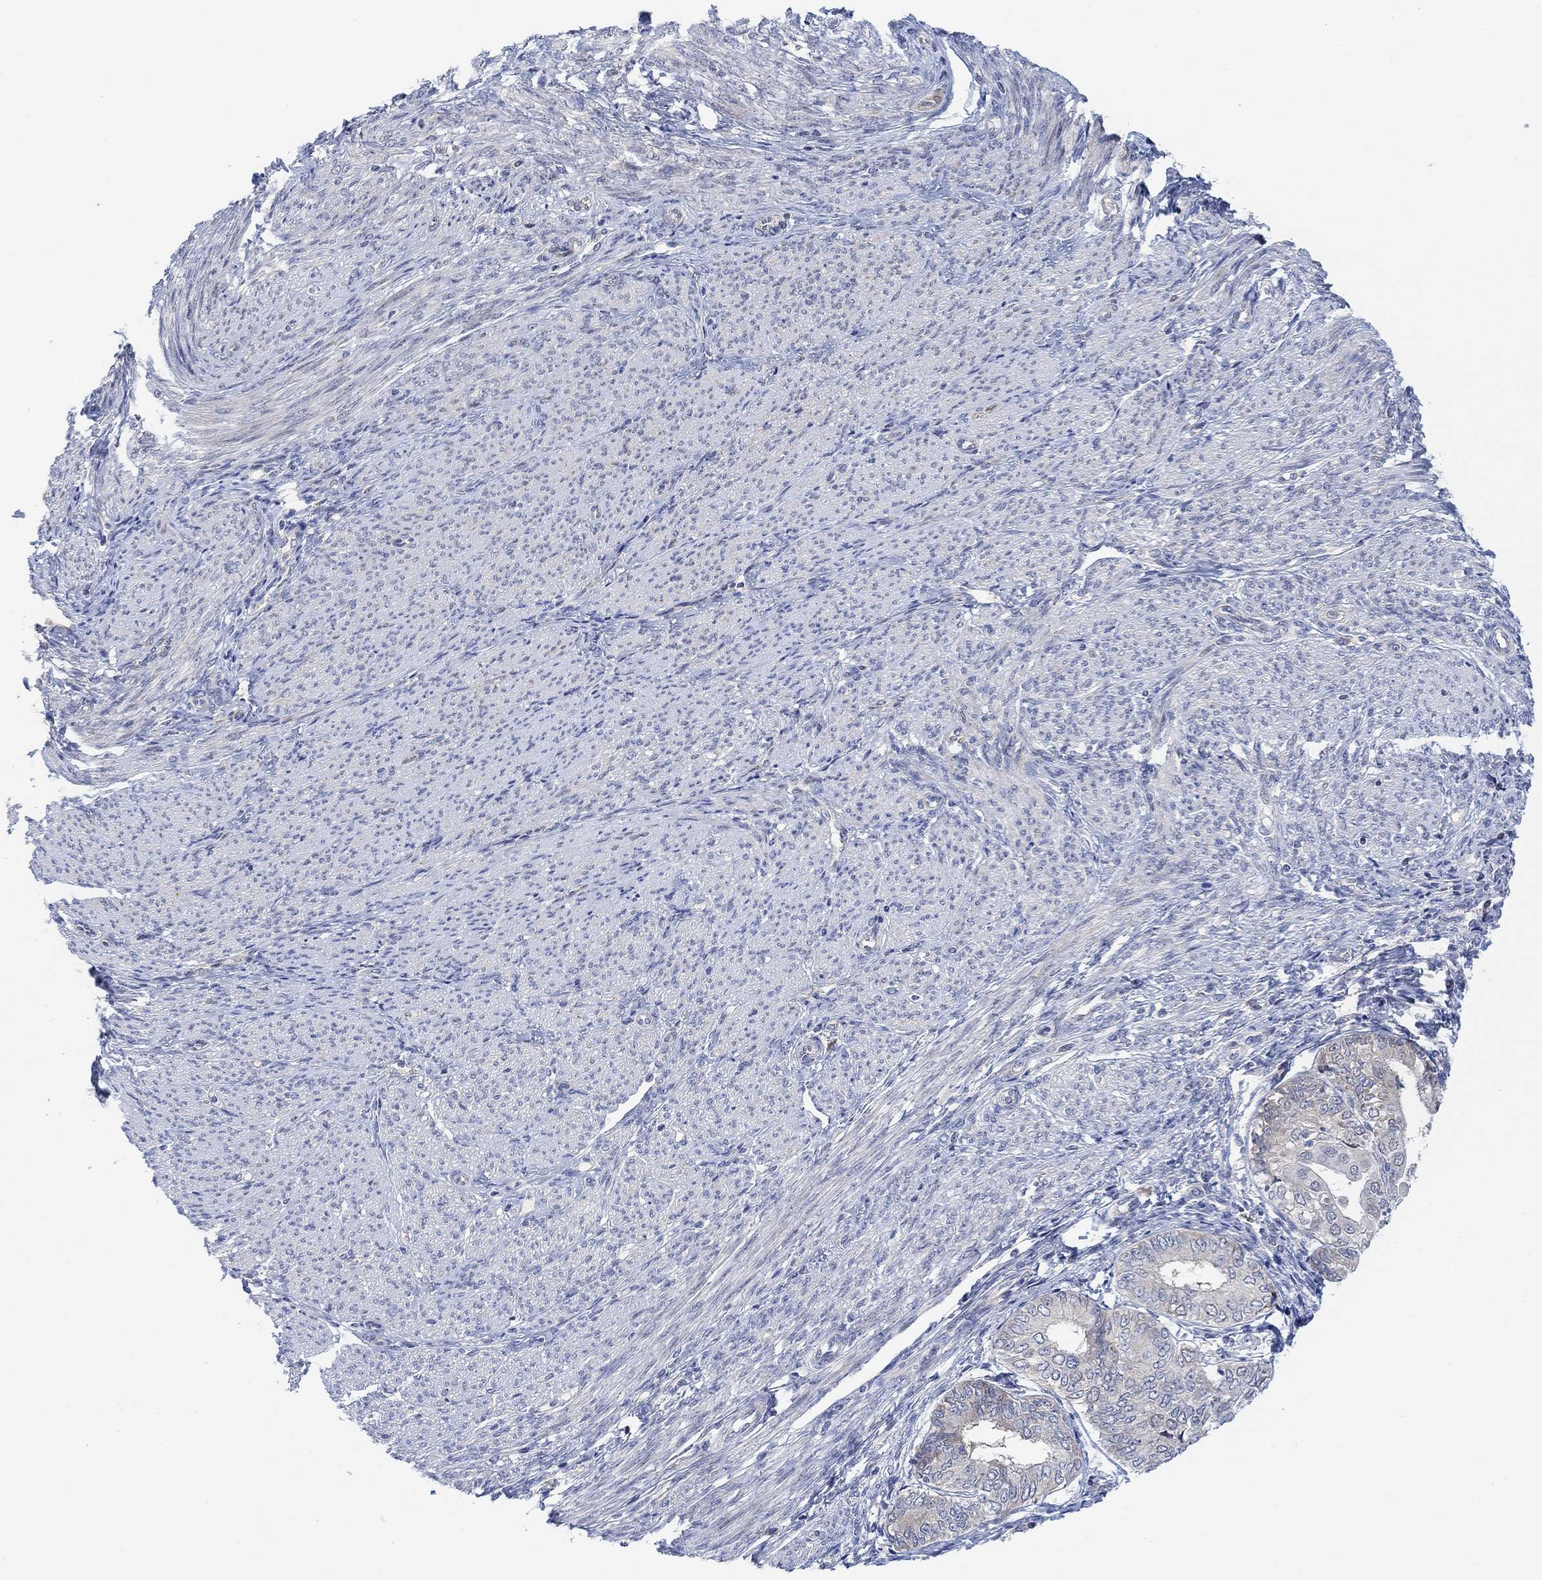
{"staining": {"intensity": "negative", "quantity": "none", "location": "none"}, "tissue": "endometrial cancer", "cell_type": "Tumor cells", "image_type": "cancer", "snomed": [{"axis": "morphology", "description": "Adenocarcinoma, NOS"}, {"axis": "topography", "description": "Endometrium"}], "caption": "High power microscopy photomicrograph of an immunohistochemistry micrograph of adenocarcinoma (endometrial), revealing no significant staining in tumor cells. Brightfield microscopy of immunohistochemistry stained with DAB (3,3'-diaminobenzidine) (brown) and hematoxylin (blue), captured at high magnification.", "gene": "CNTF", "patient": {"sex": "female", "age": 68}}